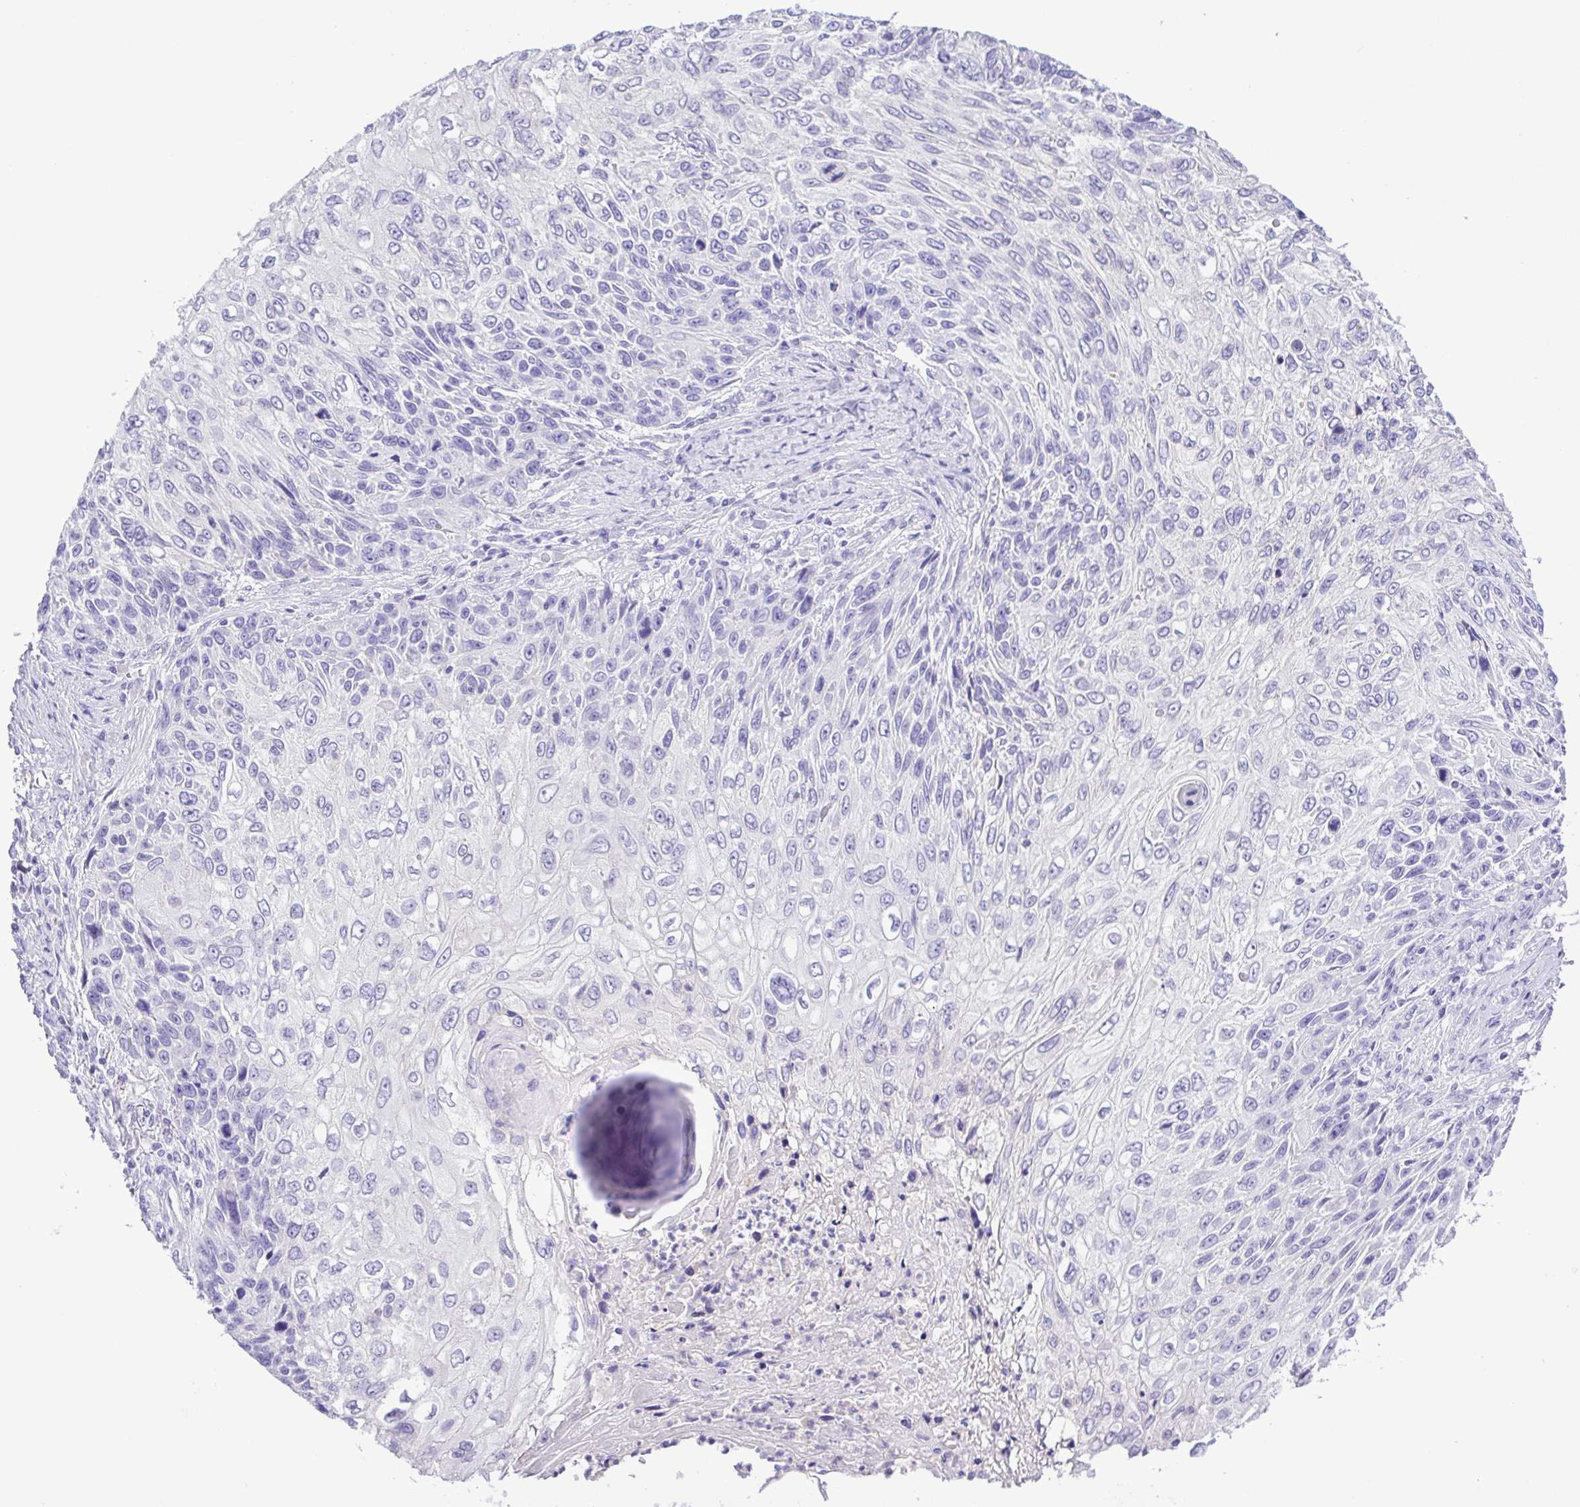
{"staining": {"intensity": "negative", "quantity": "none", "location": "none"}, "tissue": "skin cancer", "cell_type": "Tumor cells", "image_type": "cancer", "snomed": [{"axis": "morphology", "description": "Squamous cell carcinoma, NOS"}, {"axis": "topography", "description": "Skin"}], "caption": "Image shows no significant protein expression in tumor cells of squamous cell carcinoma (skin).", "gene": "SYT1", "patient": {"sex": "male", "age": 92}}